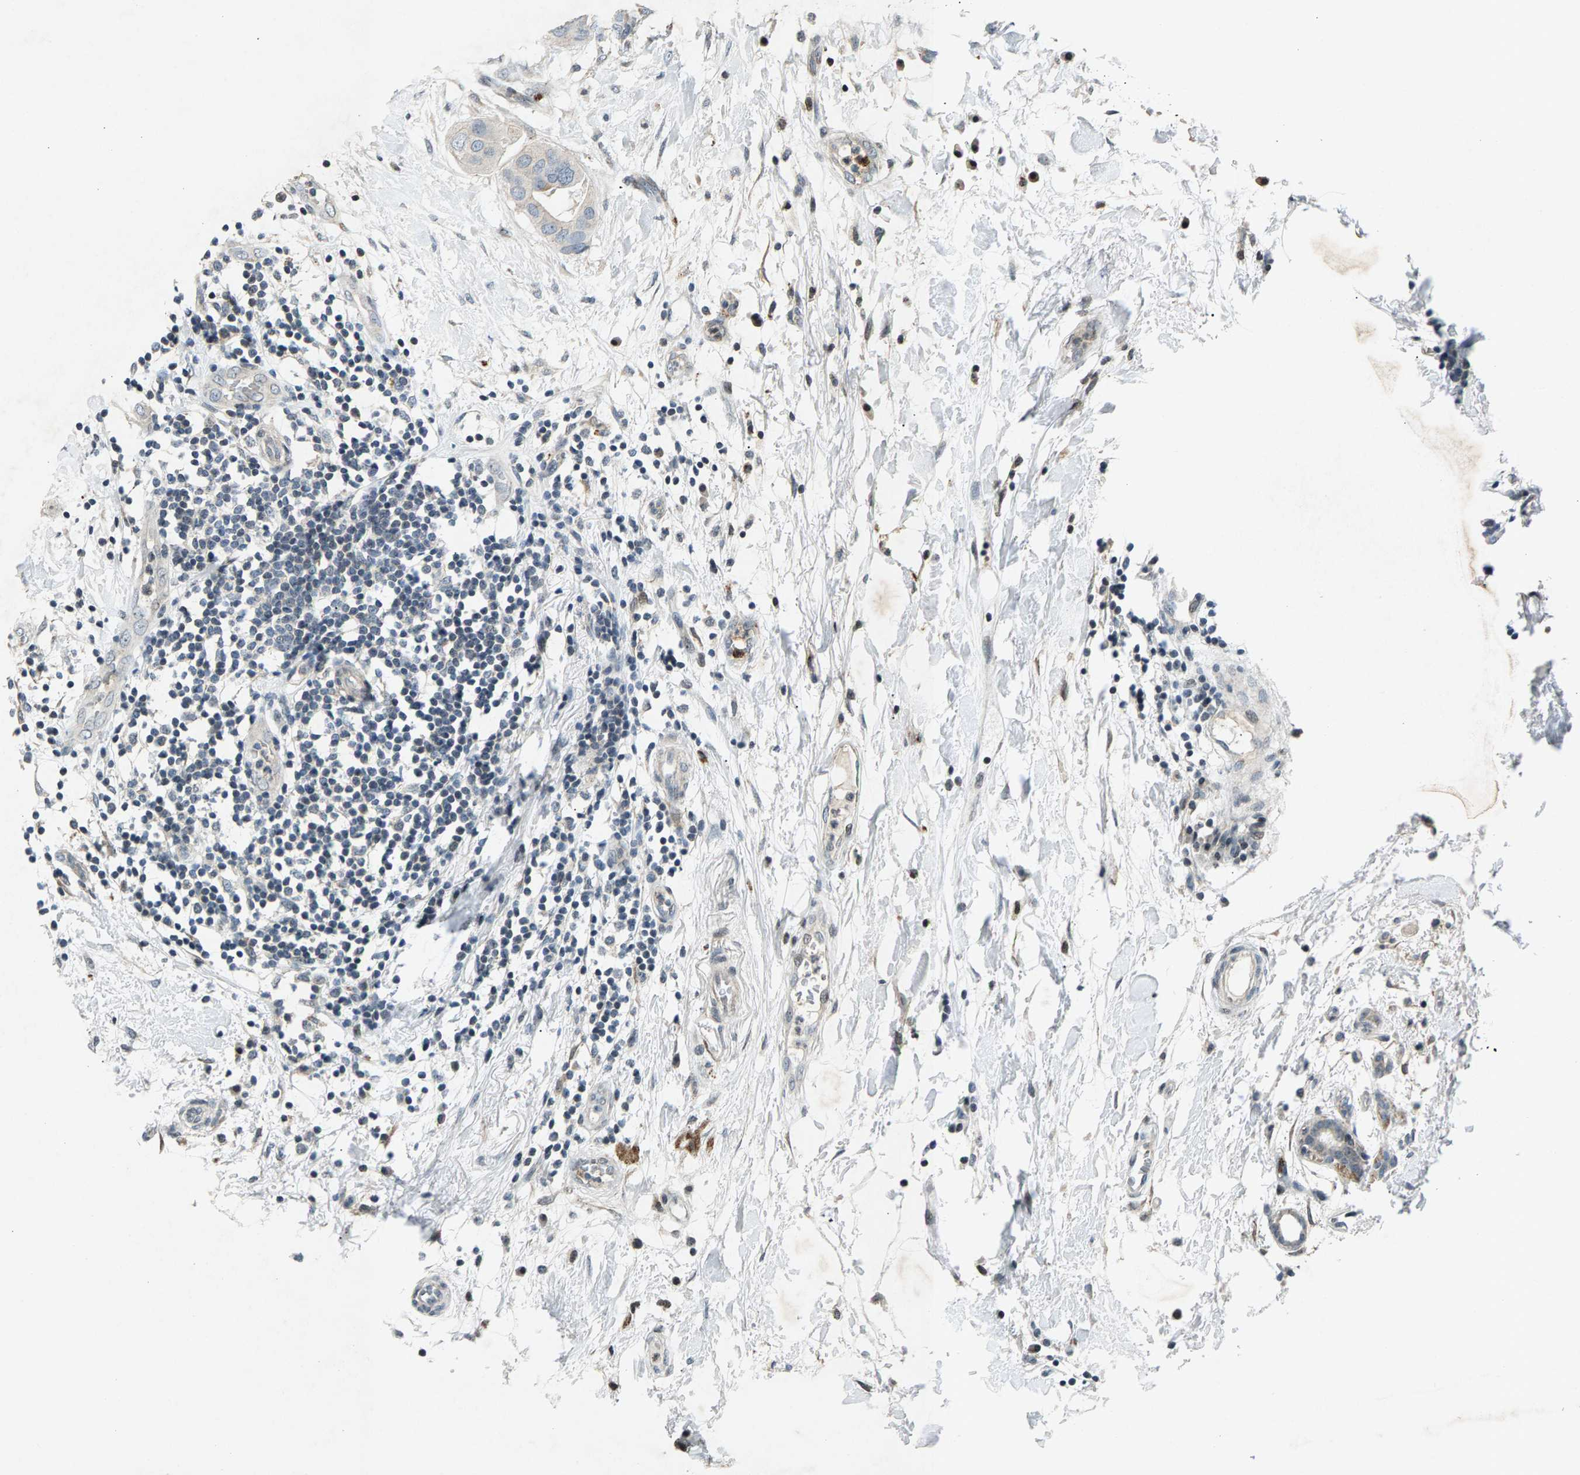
{"staining": {"intensity": "strong", "quantity": "<25%", "location": "cytoplasmic/membranous"}, "tissue": "breast cancer", "cell_type": "Tumor cells", "image_type": "cancer", "snomed": [{"axis": "morphology", "description": "Duct carcinoma"}, {"axis": "topography", "description": "Breast"}], "caption": "Immunohistochemistry (IHC) micrograph of human breast cancer (intraductal carcinoma) stained for a protein (brown), which shows medium levels of strong cytoplasmic/membranous staining in approximately <25% of tumor cells.", "gene": "ZPR1", "patient": {"sex": "female", "age": 40}}